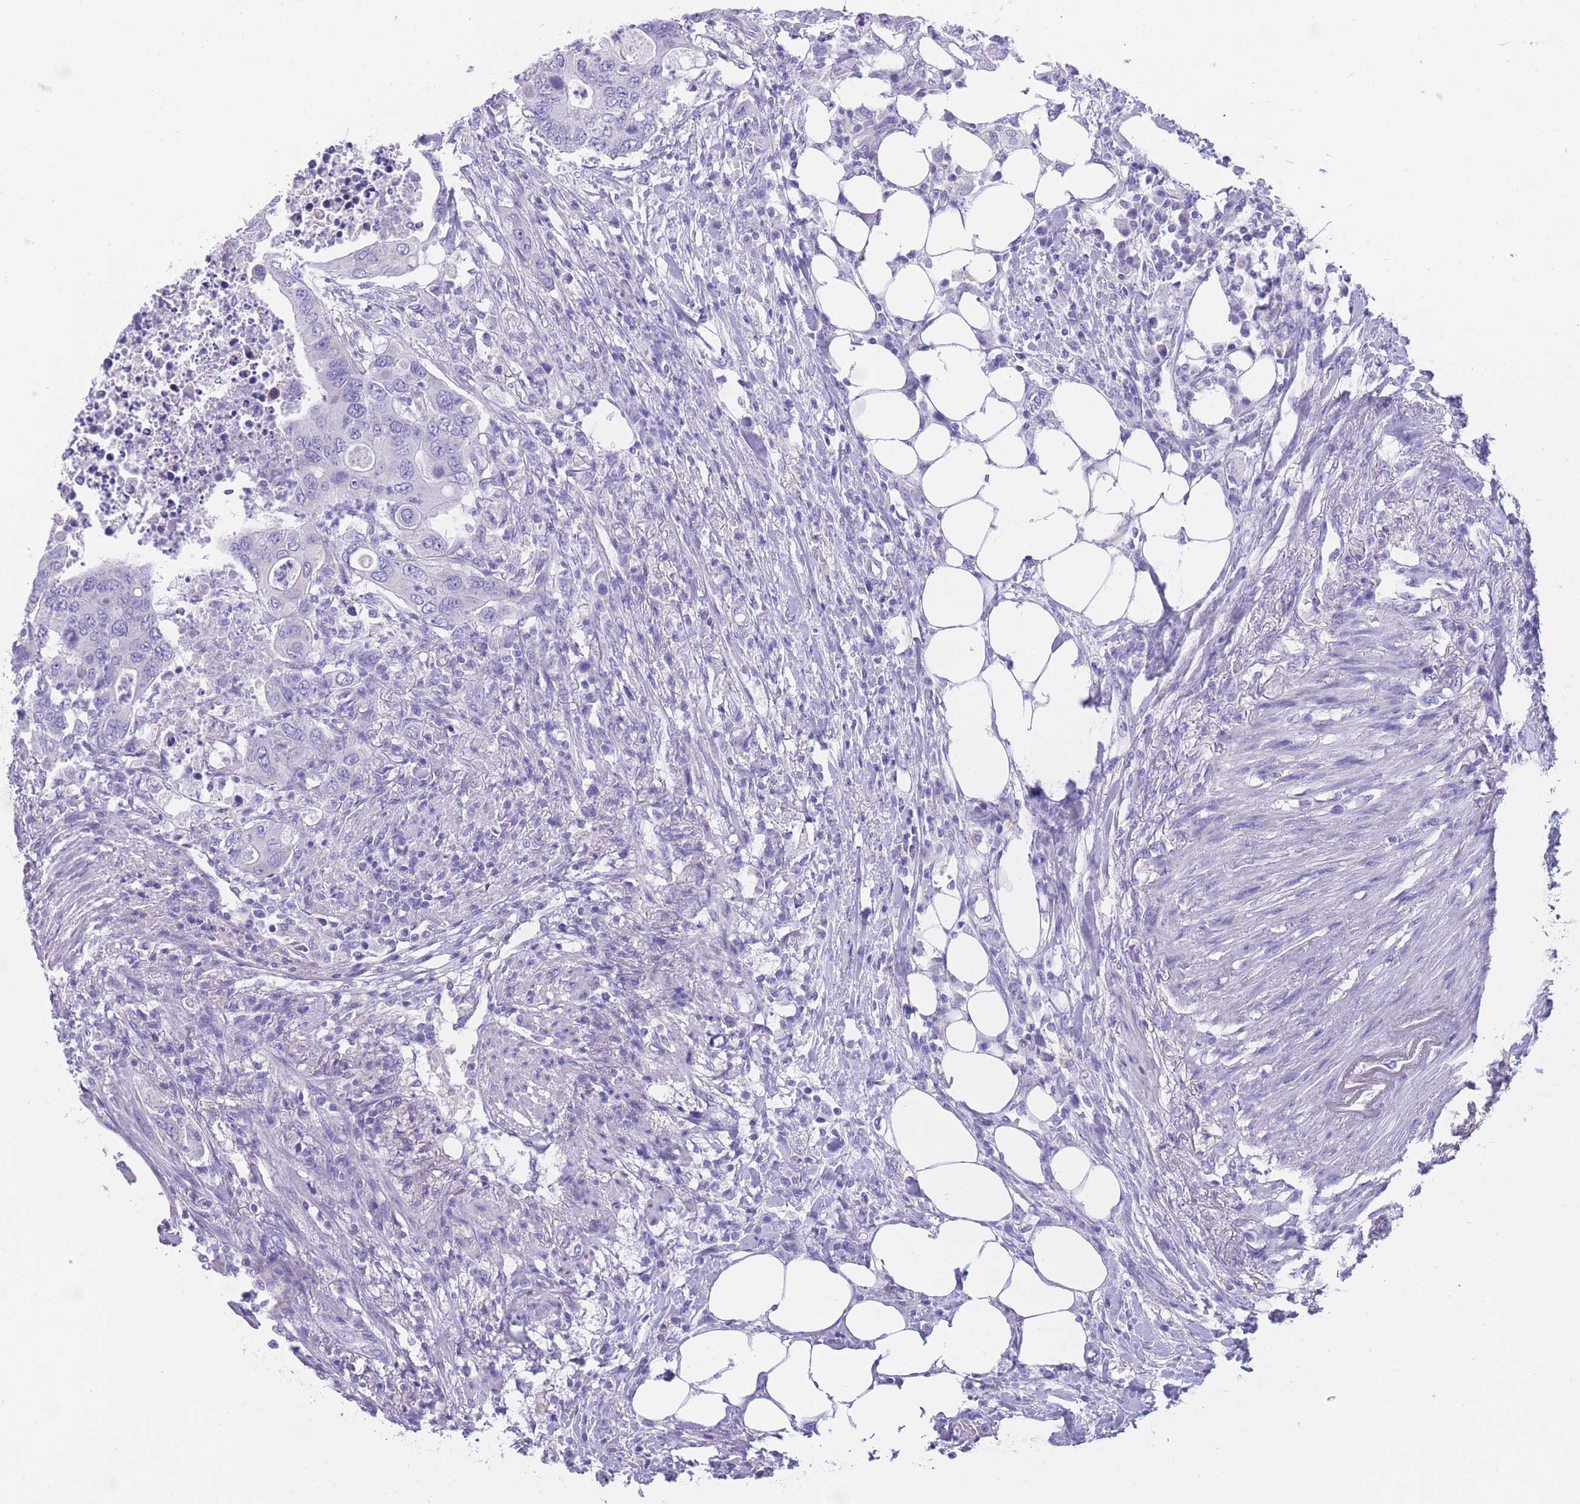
{"staining": {"intensity": "negative", "quantity": "none", "location": "none"}, "tissue": "colorectal cancer", "cell_type": "Tumor cells", "image_type": "cancer", "snomed": [{"axis": "morphology", "description": "Adenocarcinoma, NOS"}, {"axis": "topography", "description": "Colon"}], "caption": "This is a micrograph of IHC staining of adenocarcinoma (colorectal), which shows no expression in tumor cells.", "gene": "INTS2", "patient": {"sex": "male", "age": 71}}